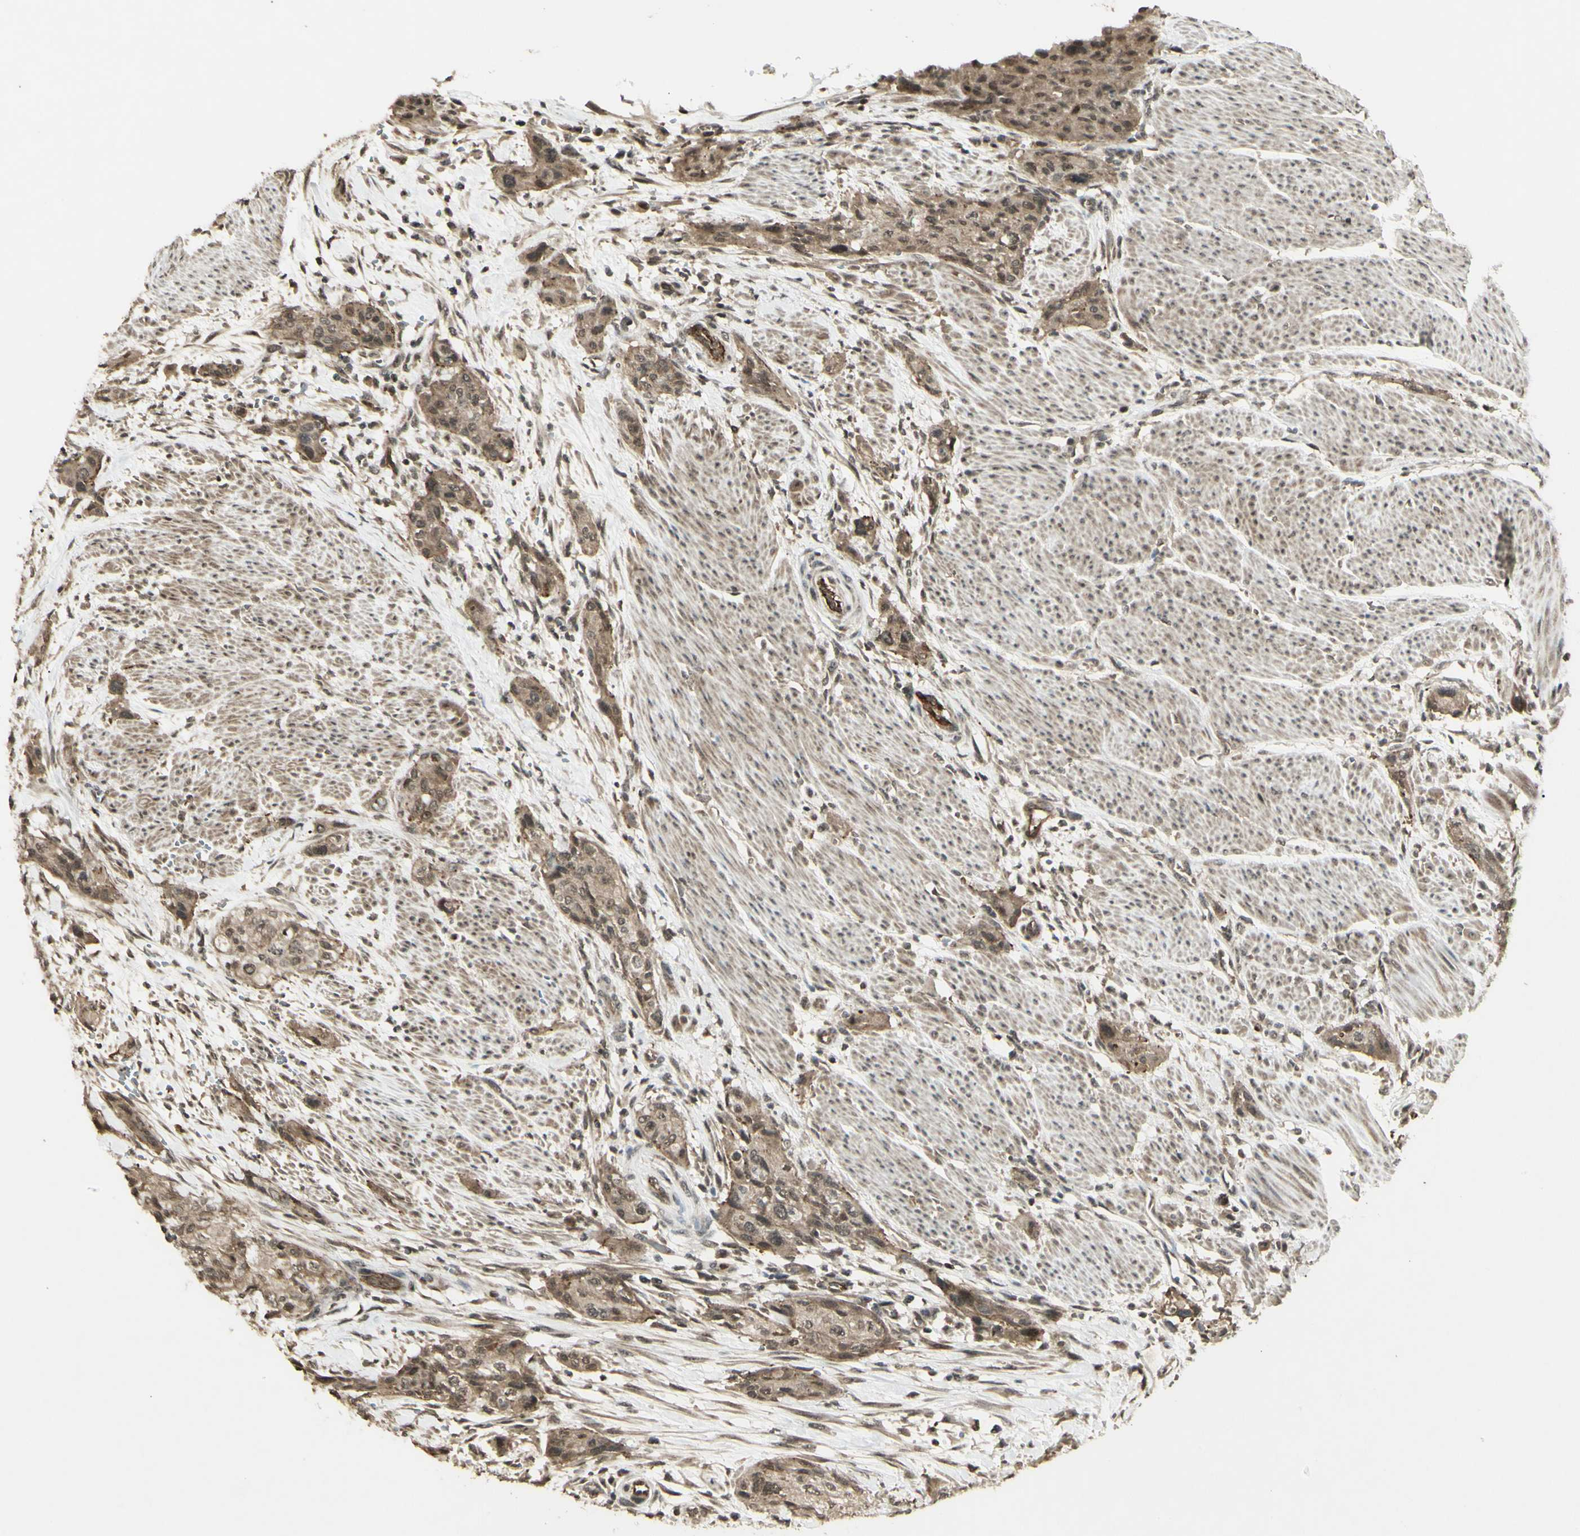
{"staining": {"intensity": "moderate", "quantity": ">75%", "location": "cytoplasmic/membranous"}, "tissue": "urothelial cancer", "cell_type": "Tumor cells", "image_type": "cancer", "snomed": [{"axis": "morphology", "description": "Urothelial carcinoma, High grade"}, {"axis": "topography", "description": "Urinary bladder"}], "caption": "Urothelial cancer stained for a protein (brown) displays moderate cytoplasmic/membranous positive expression in about >75% of tumor cells.", "gene": "BLNK", "patient": {"sex": "male", "age": 35}}